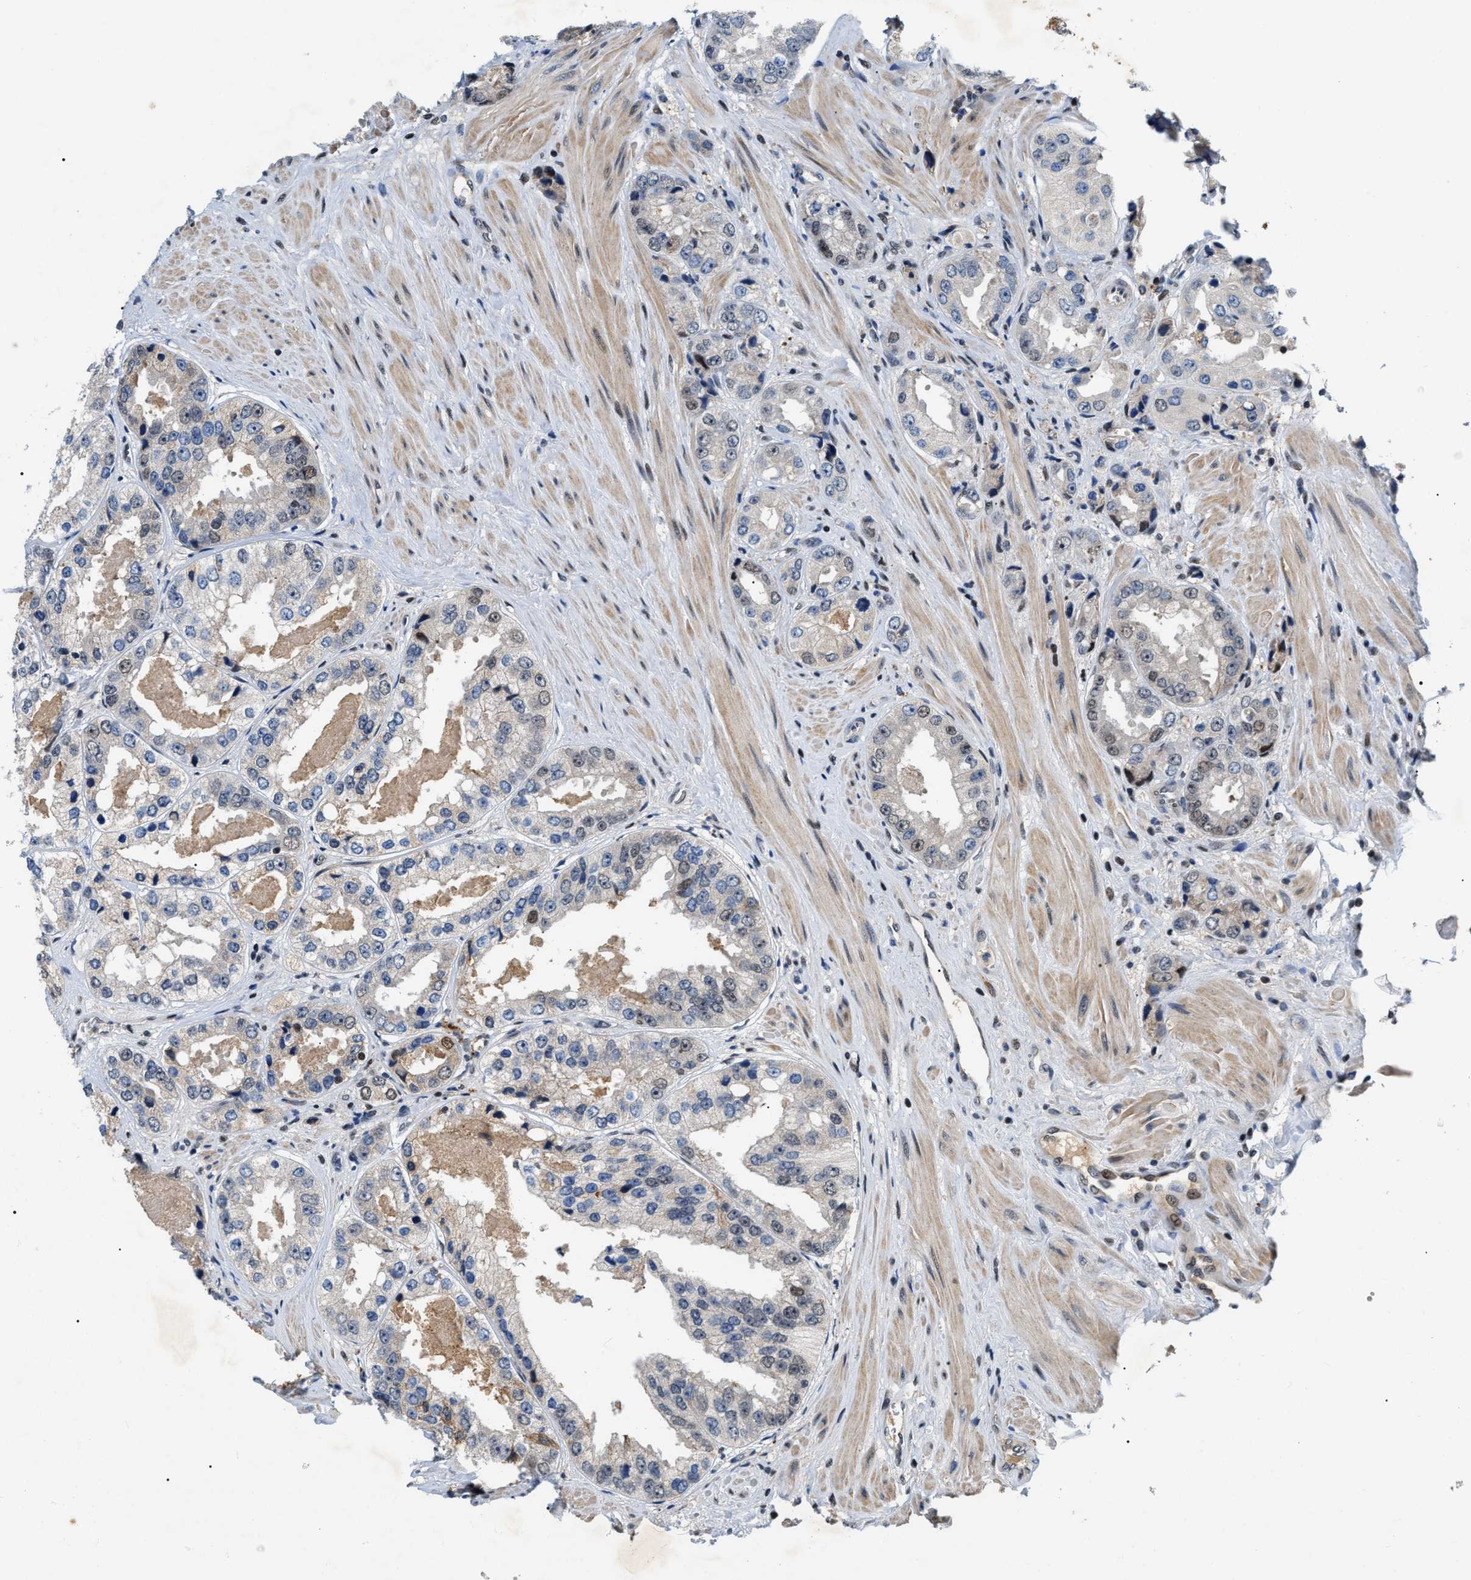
{"staining": {"intensity": "moderate", "quantity": "<25%", "location": "nuclear"}, "tissue": "prostate cancer", "cell_type": "Tumor cells", "image_type": "cancer", "snomed": [{"axis": "morphology", "description": "Adenocarcinoma, High grade"}, {"axis": "topography", "description": "Prostate"}], "caption": "Immunohistochemistry (IHC) histopathology image of neoplastic tissue: high-grade adenocarcinoma (prostate) stained using IHC reveals low levels of moderate protein expression localized specifically in the nuclear of tumor cells, appearing as a nuclear brown color.", "gene": "C7orf25", "patient": {"sex": "male", "age": 61}}